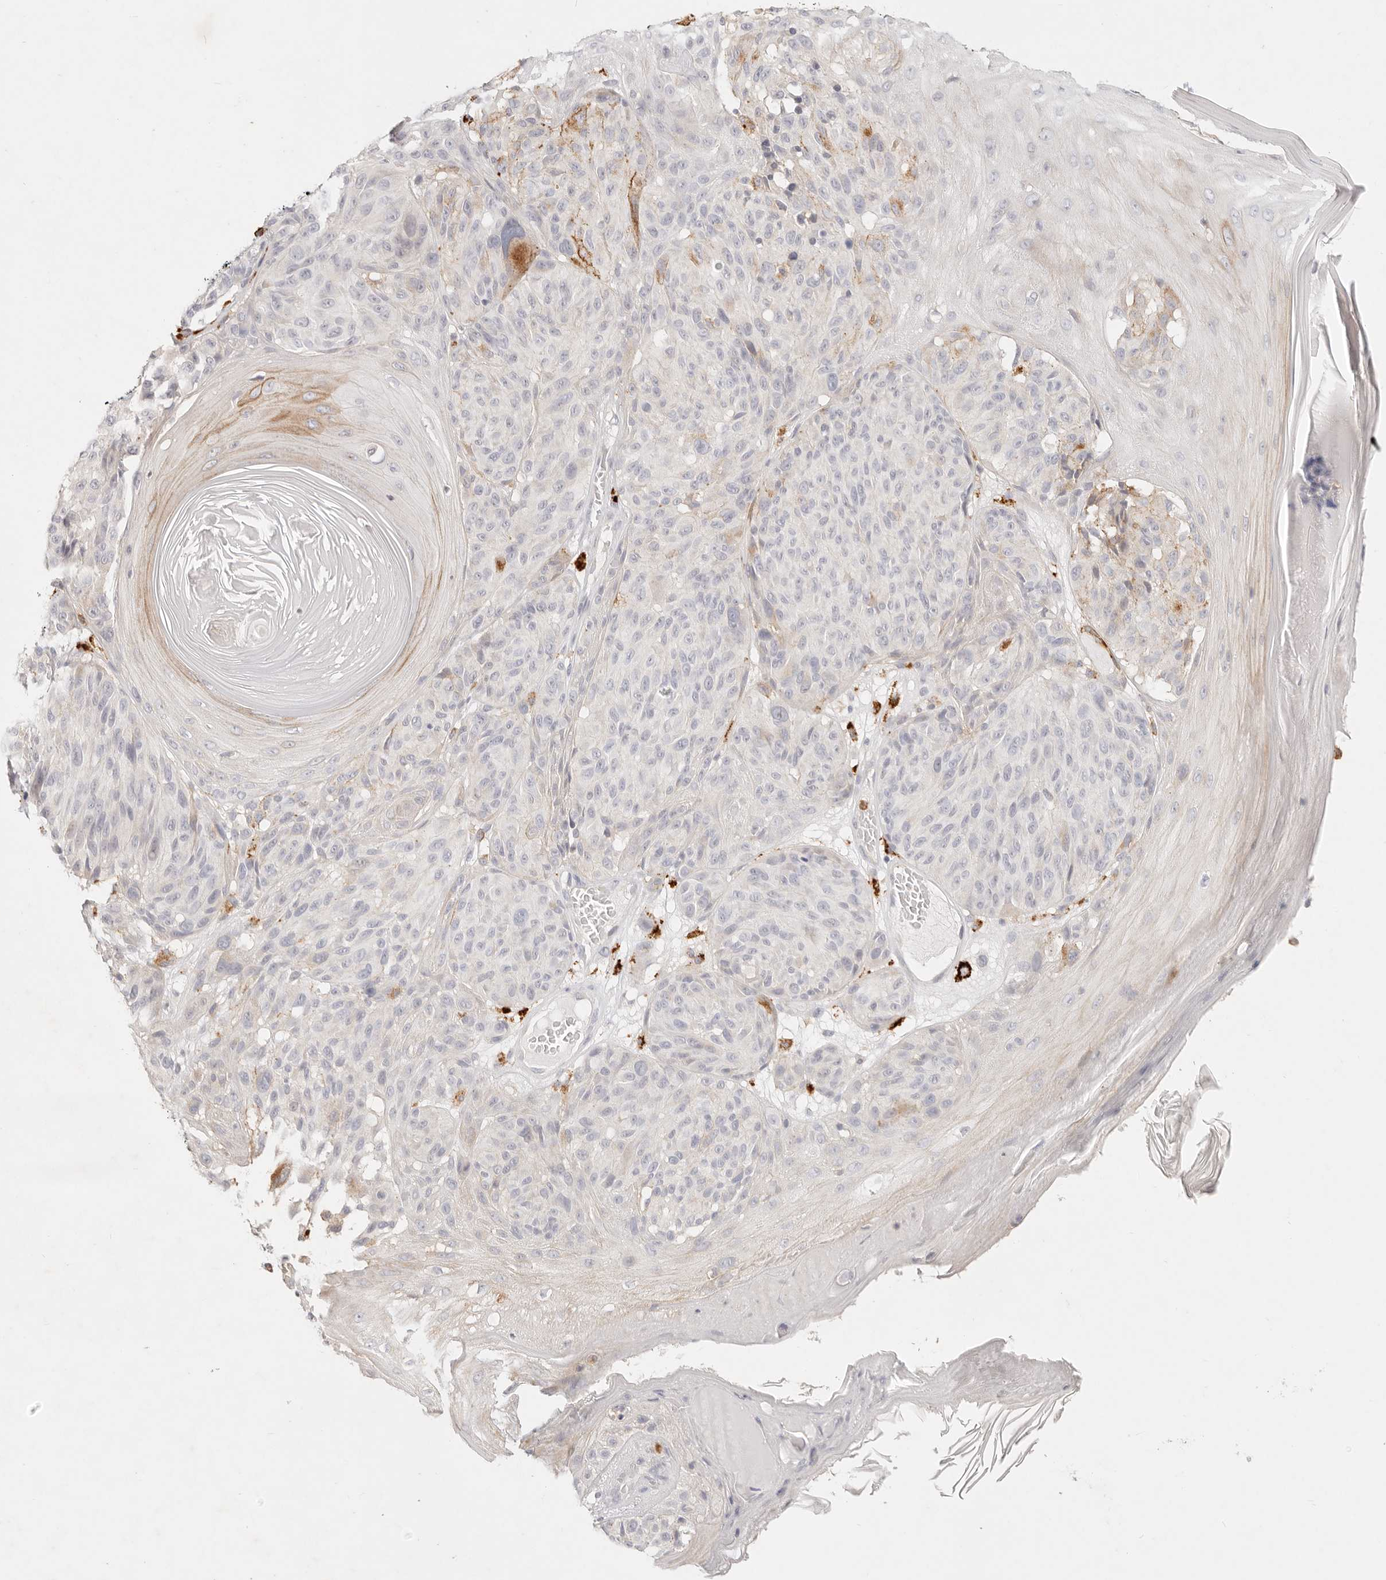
{"staining": {"intensity": "negative", "quantity": "none", "location": "none"}, "tissue": "melanoma", "cell_type": "Tumor cells", "image_type": "cancer", "snomed": [{"axis": "morphology", "description": "Malignant melanoma, NOS"}, {"axis": "topography", "description": "Skin"}], "caption": "This micrograph is of malignant melanoma stained with immunohistochemistry to label a protein in brown with the nuclei are counter-stained blue. There is no positivity in tumor cells.", "gene": "GPR84", "patient": {"sex": "male", "age": 83}}